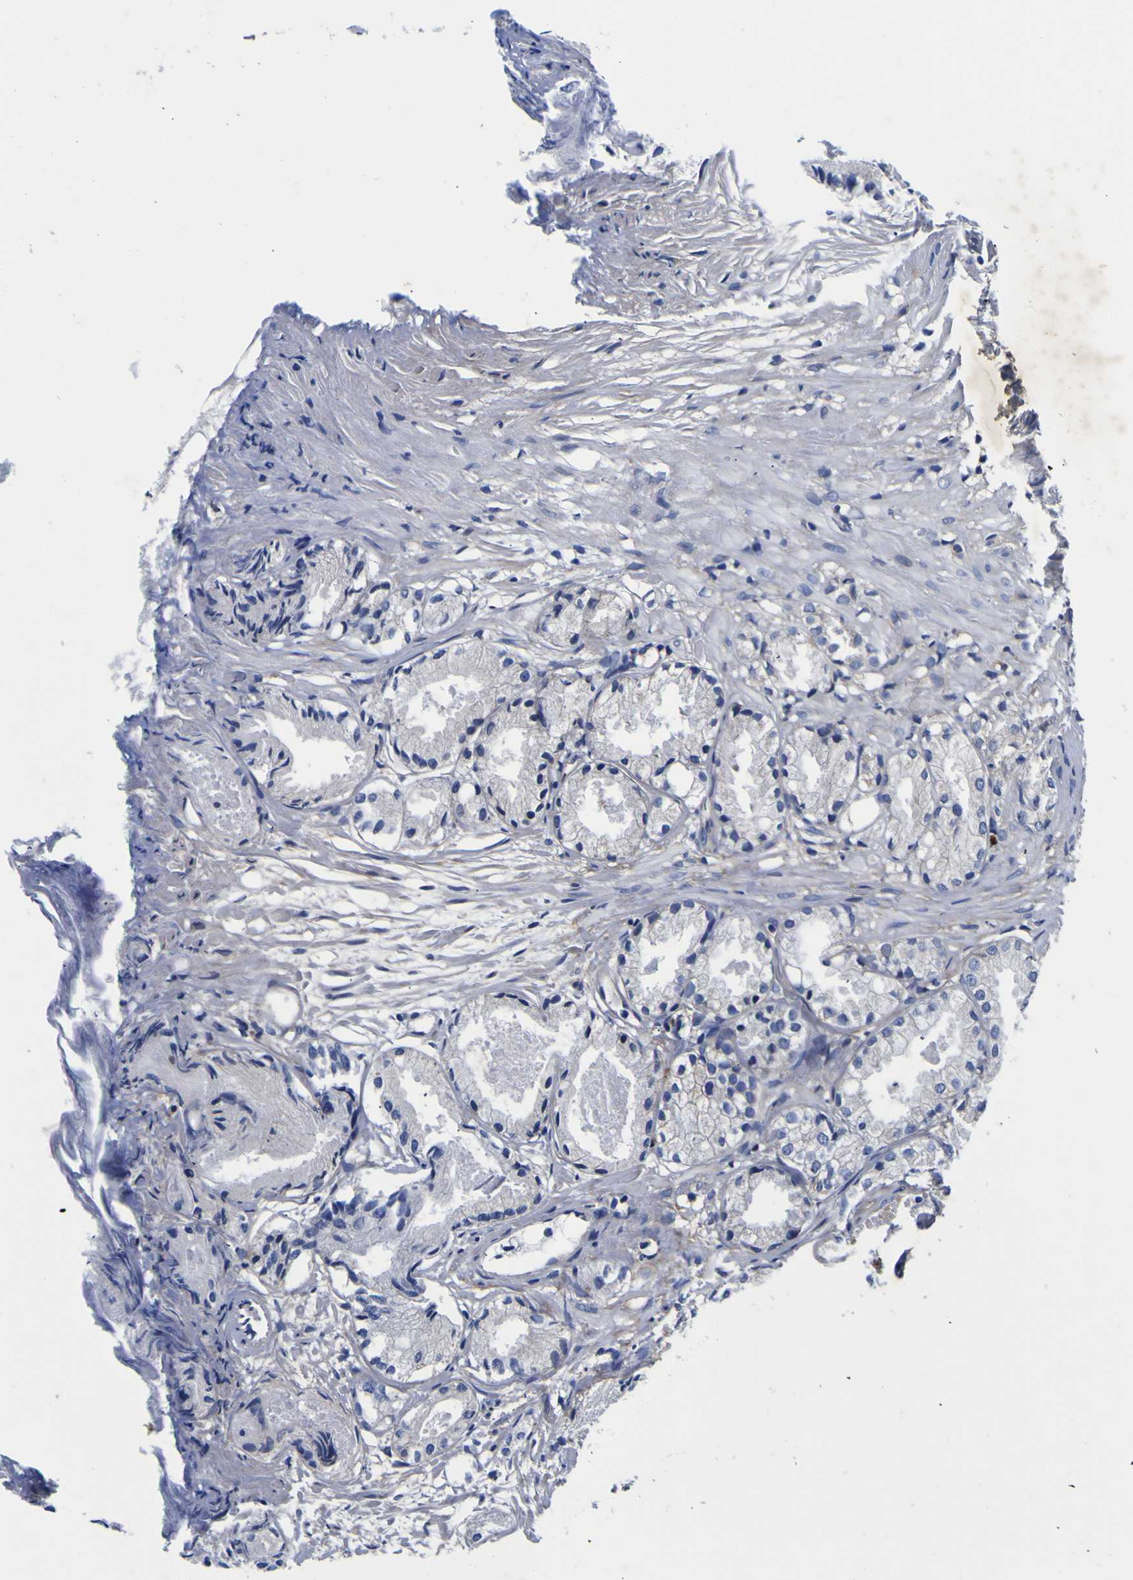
{"staining": {"intensity": "negative", "quantity": "none", "location": "none"}, "tissue": "prostate cancer", "cell_type": "Tumor cells", "image_type": "cancer", "snomed": [{"axis": "morphology", "description": "Adenocarcinoma, Low grade"}, {"axis": "topography", "description": "Prostate"}], "caption": "Tumor cells are negative for brown protein staining in prostate low-grade adenocarcinoma.", "gene": "VASN", "patient": {"sex": "male", "age": 72}}